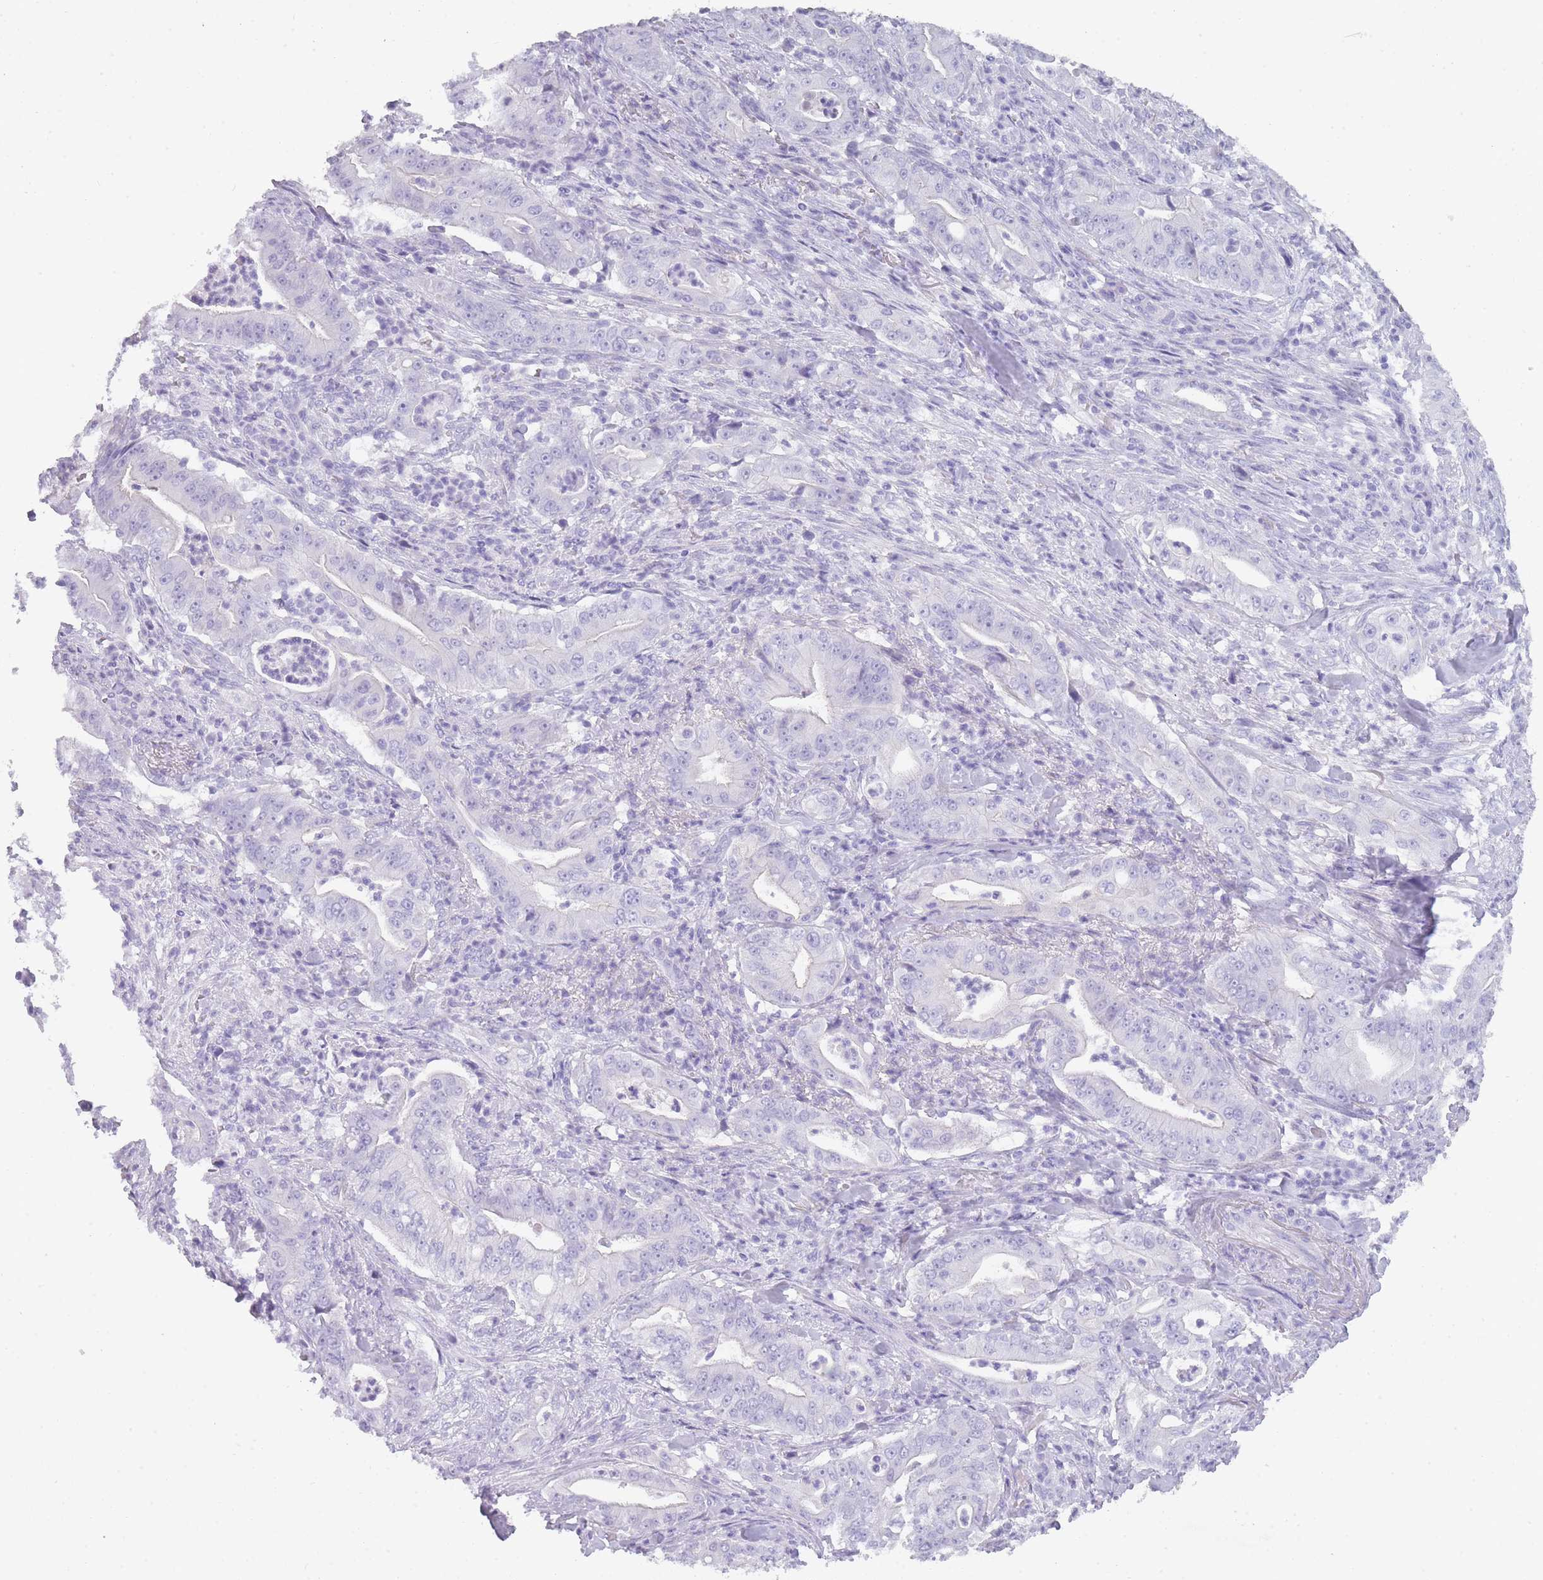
{"staining": {"intensity": "negative", "quantity": "none", "location": "none"}, "tissue": "pancreatic cancer", "cell_type": "Tumor cells", "image_type": "cancer", "snomed": [{"axis": "morphology", "description": "Adenocarcinoma, NOS"}, {"axis": "topography", "description": "Pancreas"}], "caption": "Immunohistochemical staining of pancreatic adenocarcinoma shows no significant expression in tumor cells.", "gene": "TCP11", "patient": {"sex": "male", "age": 71}}